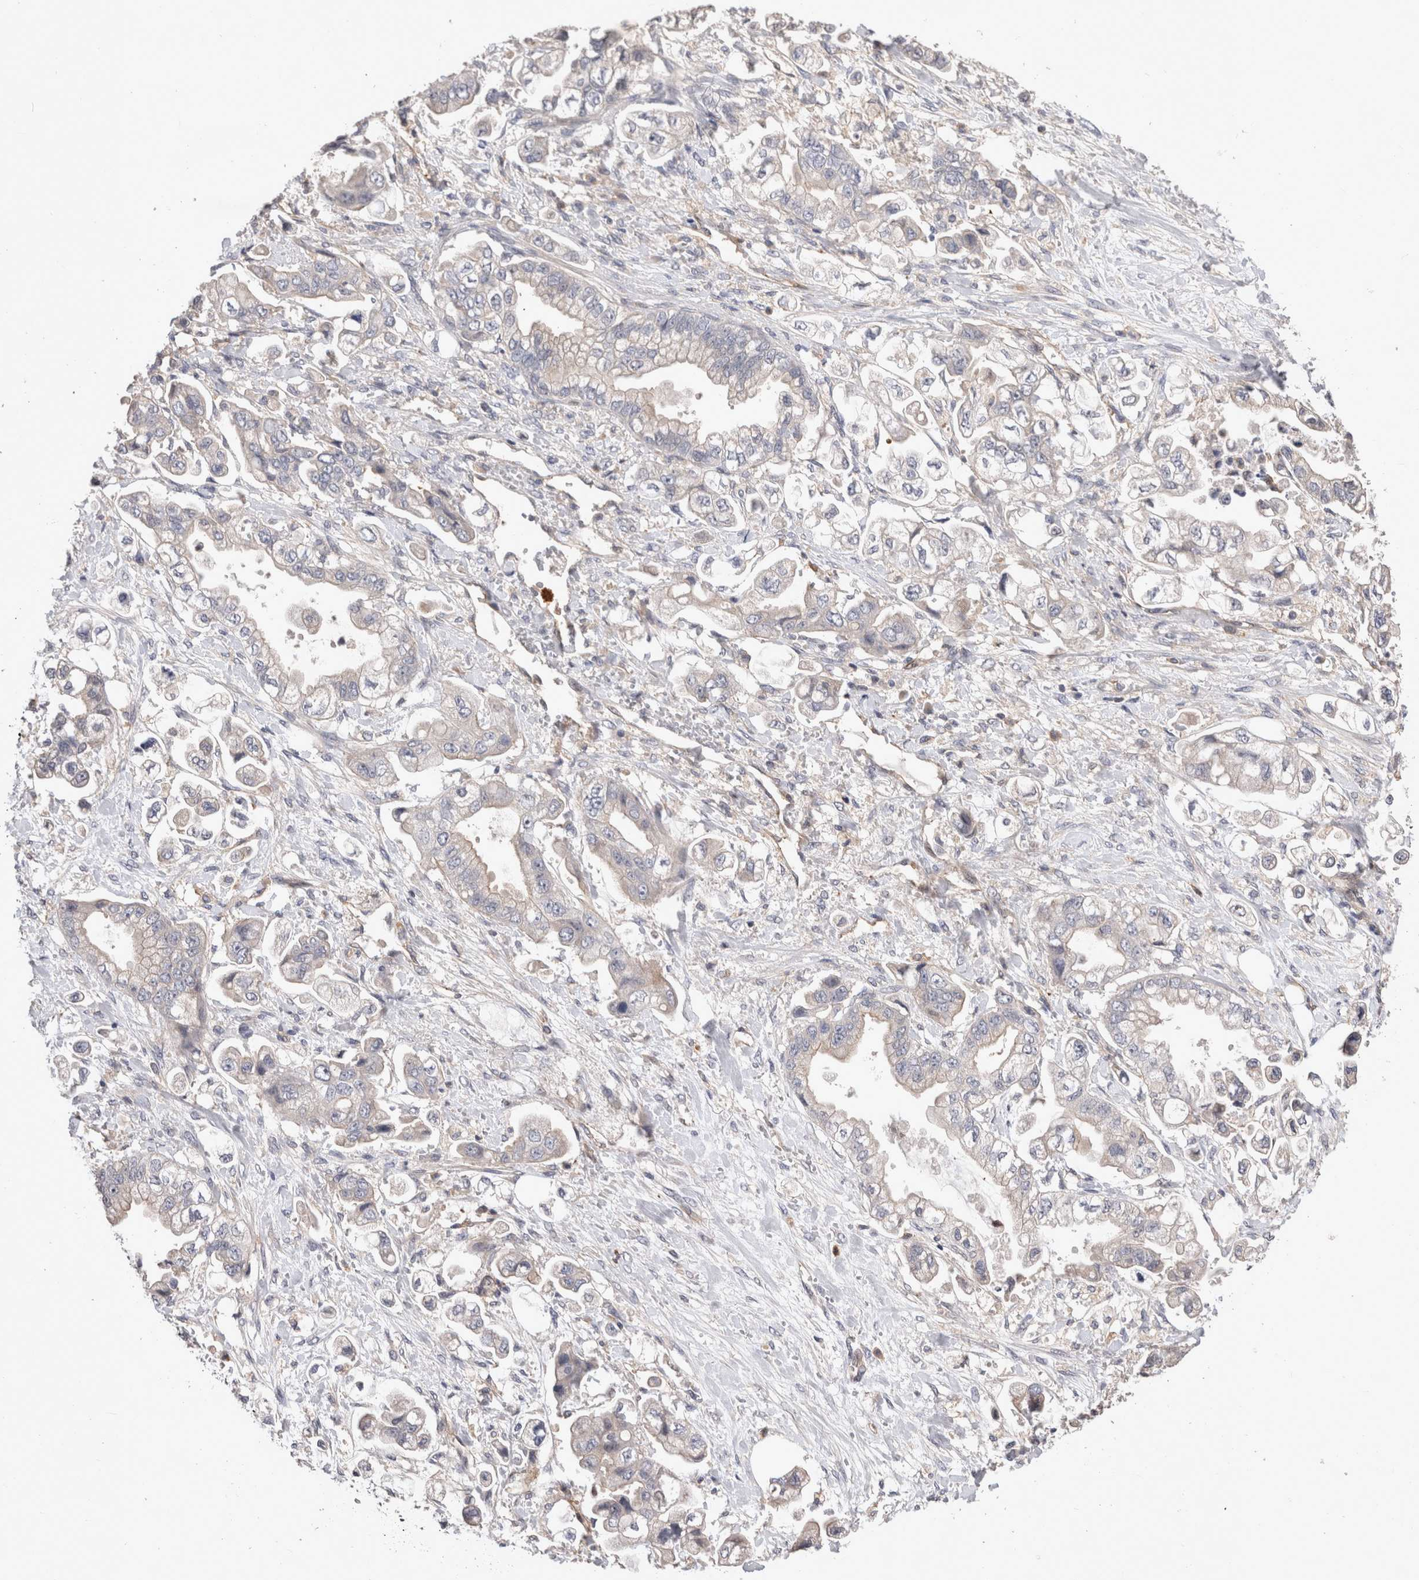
{"staining": {"intensity": "negative", "quantity": "none", "location": "none"}, "tissue": "stomach cancer", "cell_type": "Tumor cells", "image_type": "cancer", "snomed": [{"axis": "morphology", "description": "Adenocarcinoma, NOS"}, {"axis": "topography", "description": "Stomach"}], "caption": "The histopathology image demonstrates no staining of tumor cells in stomach adenocarcinoma. (DAB immunohistochemistry (IHC) visualized using brightfield microscopy, high magnification).", "gene": "BNIP2", "patient": {"sex": "male", "age": 62}}